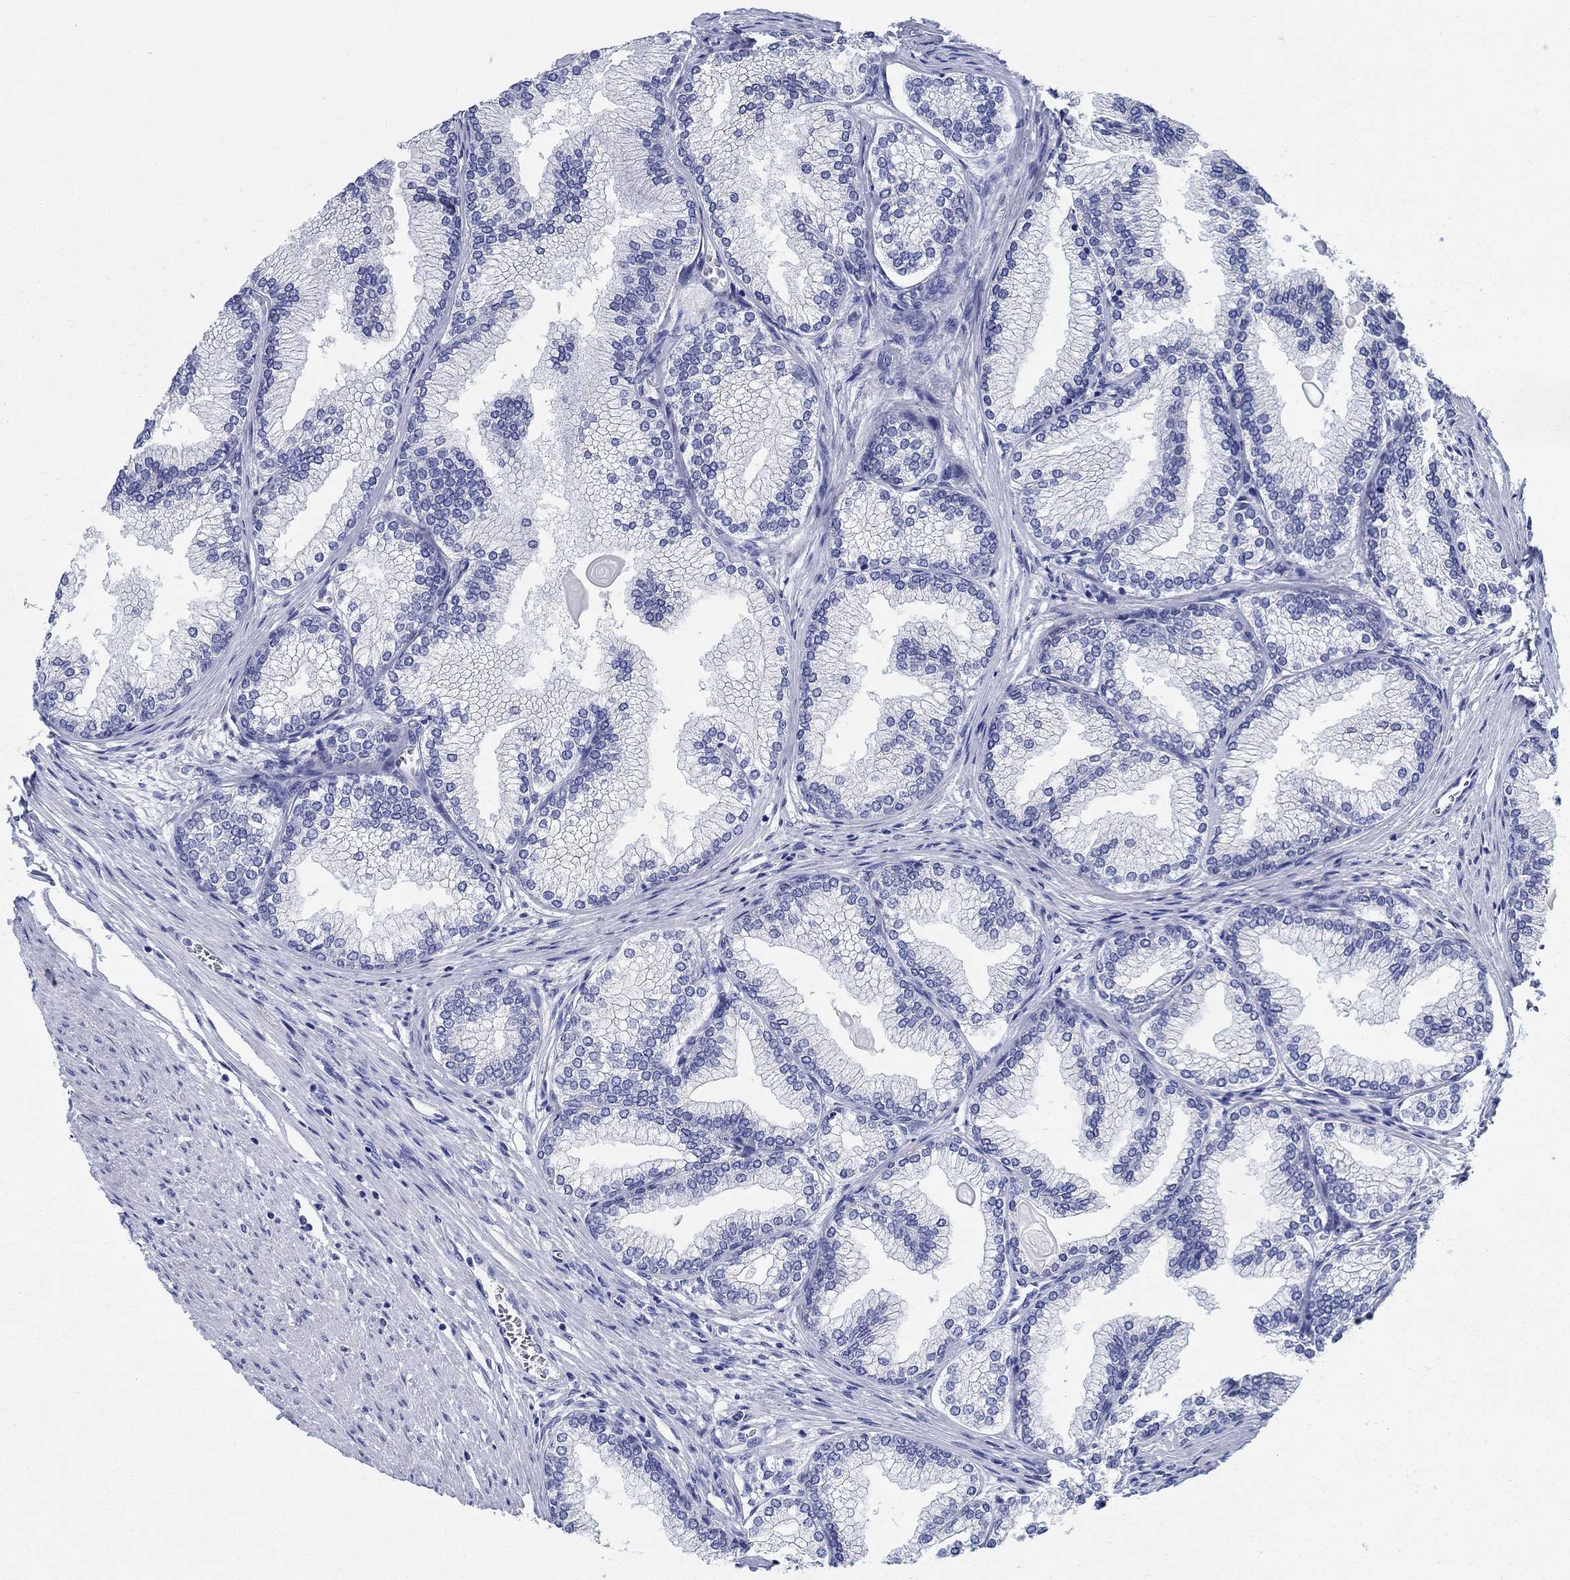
{"staining": {"intensity": "weak", "quantity": "<25%", "location": "cytoplasmic/membranous"}, "tissue": "prostate", "cell_type": "Glandular cells", "image_type": "normal", "snomed": [{"axis": "morphology", "description": "Normal tissue, NOS"}, {"axis": "topography", "description": "Prostate"}], "caption": "The histopathology image shows no staining of glandular cells in unremarkable prostate.", "gene": "RD3L", "patient": {"sex": "male", "age": 72}}